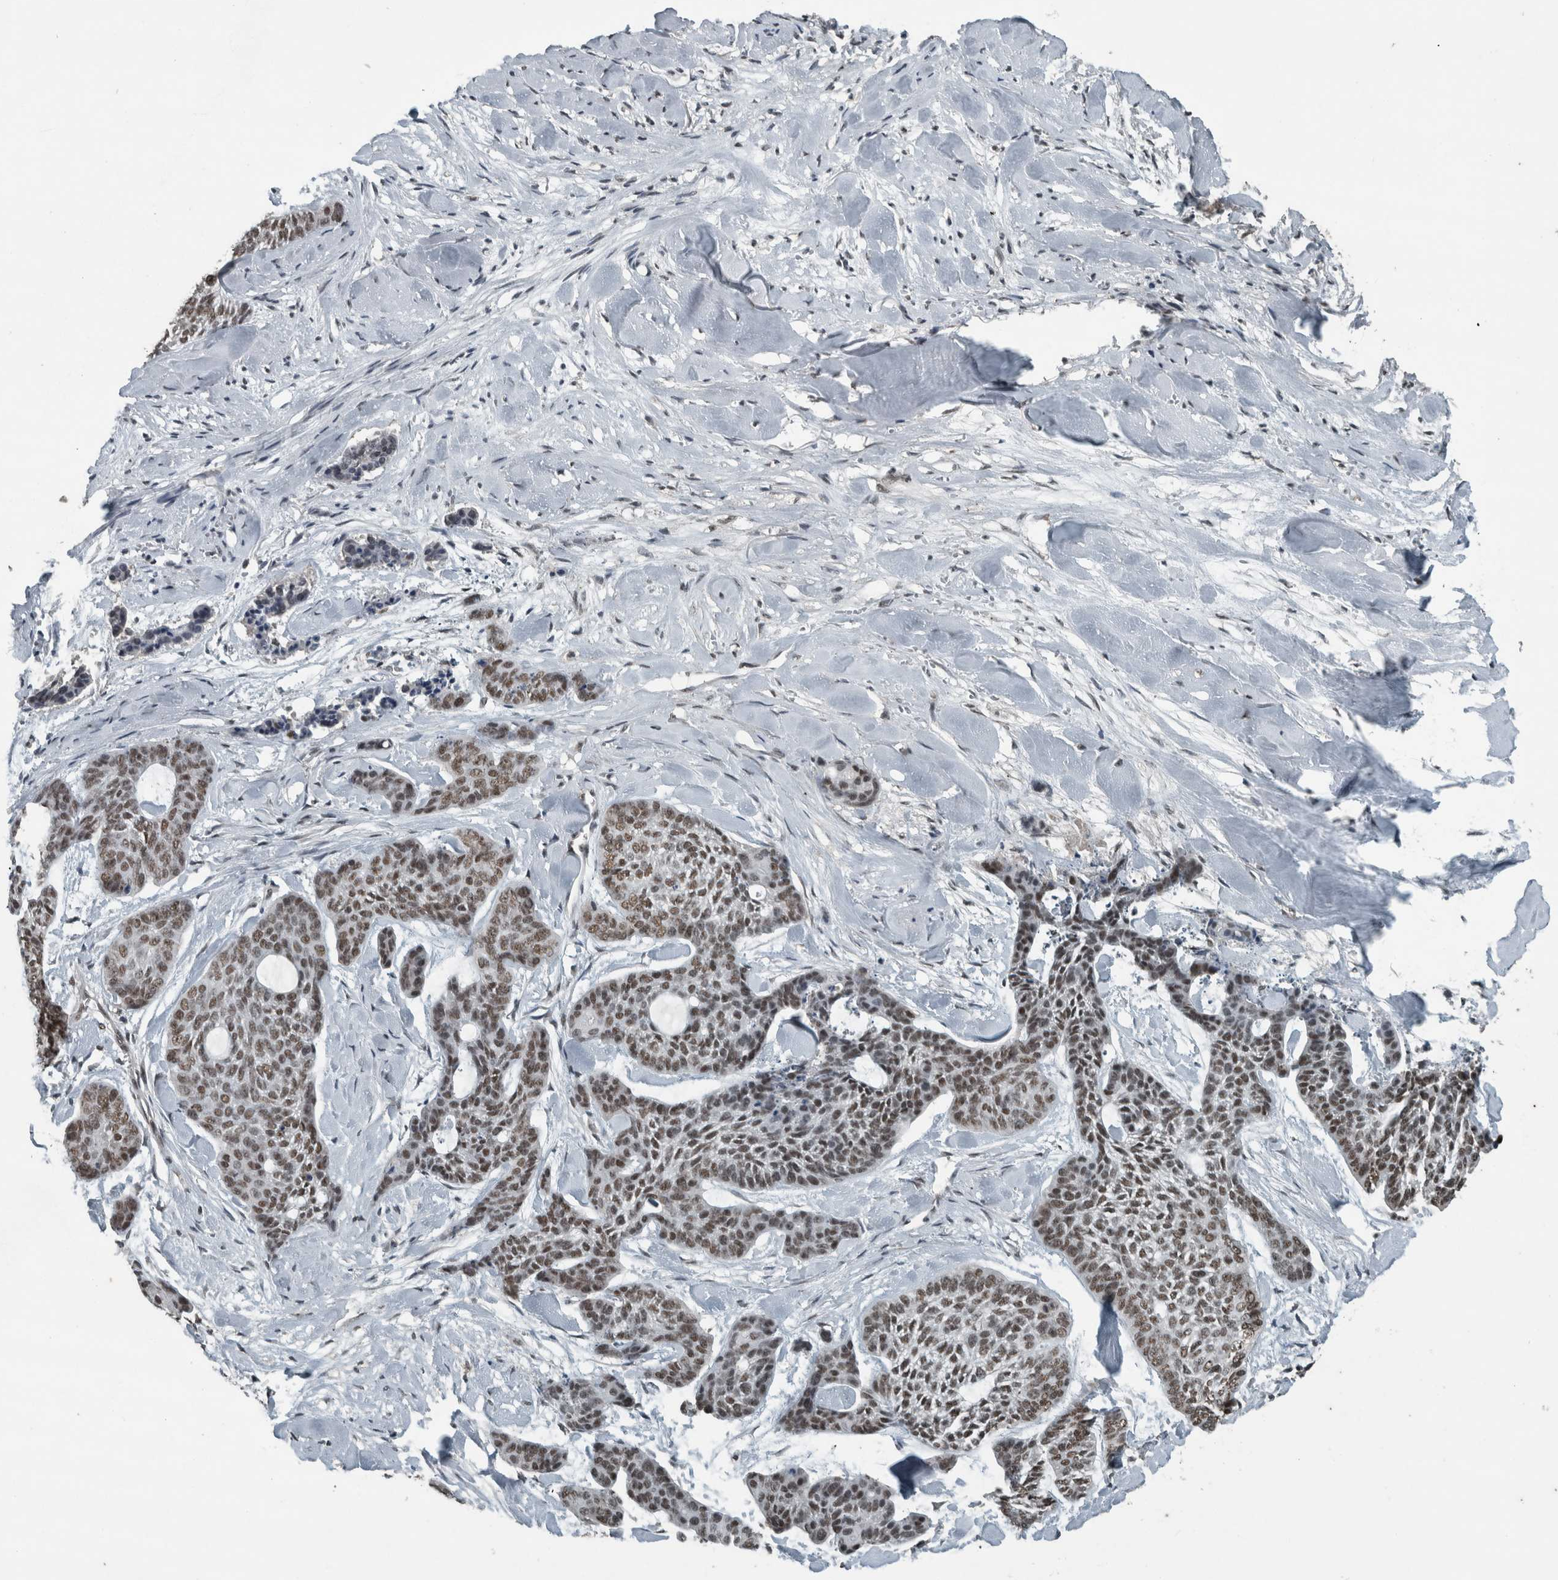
{"staining": {"intensity": "moderate", "quantity": ">75%", "location": "nuclear"}, "tissue": "skin cancer", "cell_type": "Tumor cells", "image_type": "cancer", "snomed": [{"axis": "morphology", "description": "Basal cell carcinoma"}, {"axis": "topography", "description": "Skin"}], "caption": "Human basal cell carcinoma (skin) stained with a protein marker reveals moderate staining in tumor cells.", "gene": "ZNF24", "patient": {"sex": "female", "age": 64}}